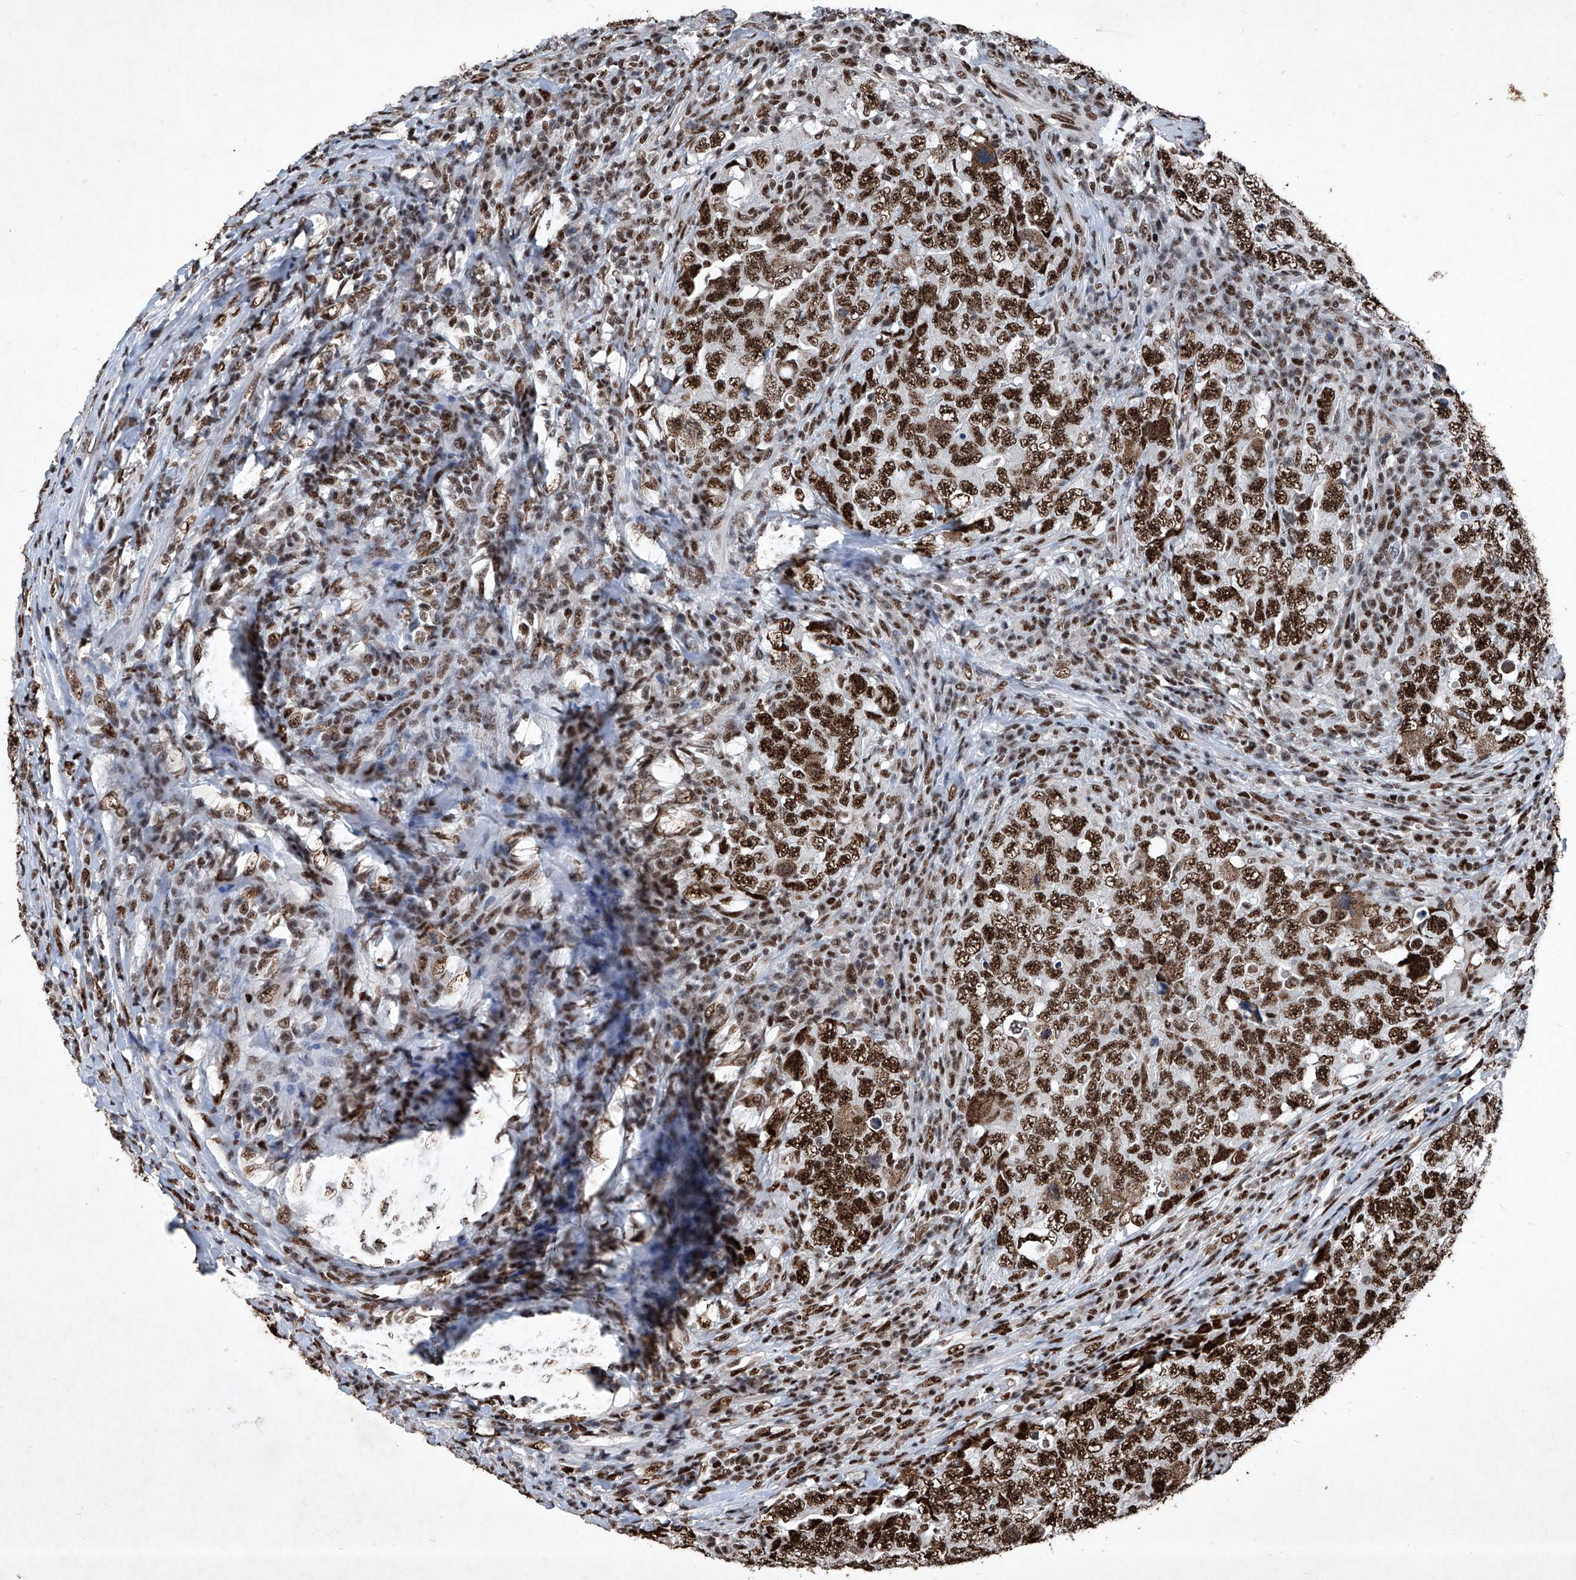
{"staining": {"intensity": "strong", "quantity": ">75%", "location": "nuclear"}, "tissue": "testis cancer", "cell_type": "Tumor cells", "image_type": "cancer", "snomed": [{"axis": "morphology", "description": "Carcinoma, Embryonal, NOS"}, {"axis": "topography", "description": "Testis"}], "caption": "Human testis cancer stained for a protein (brown) reveals strong nuclear positive staining in approximately >75% of tumor cells.", "gene": "DDX39B", "patient": {"sex": "male", "age": 26}}